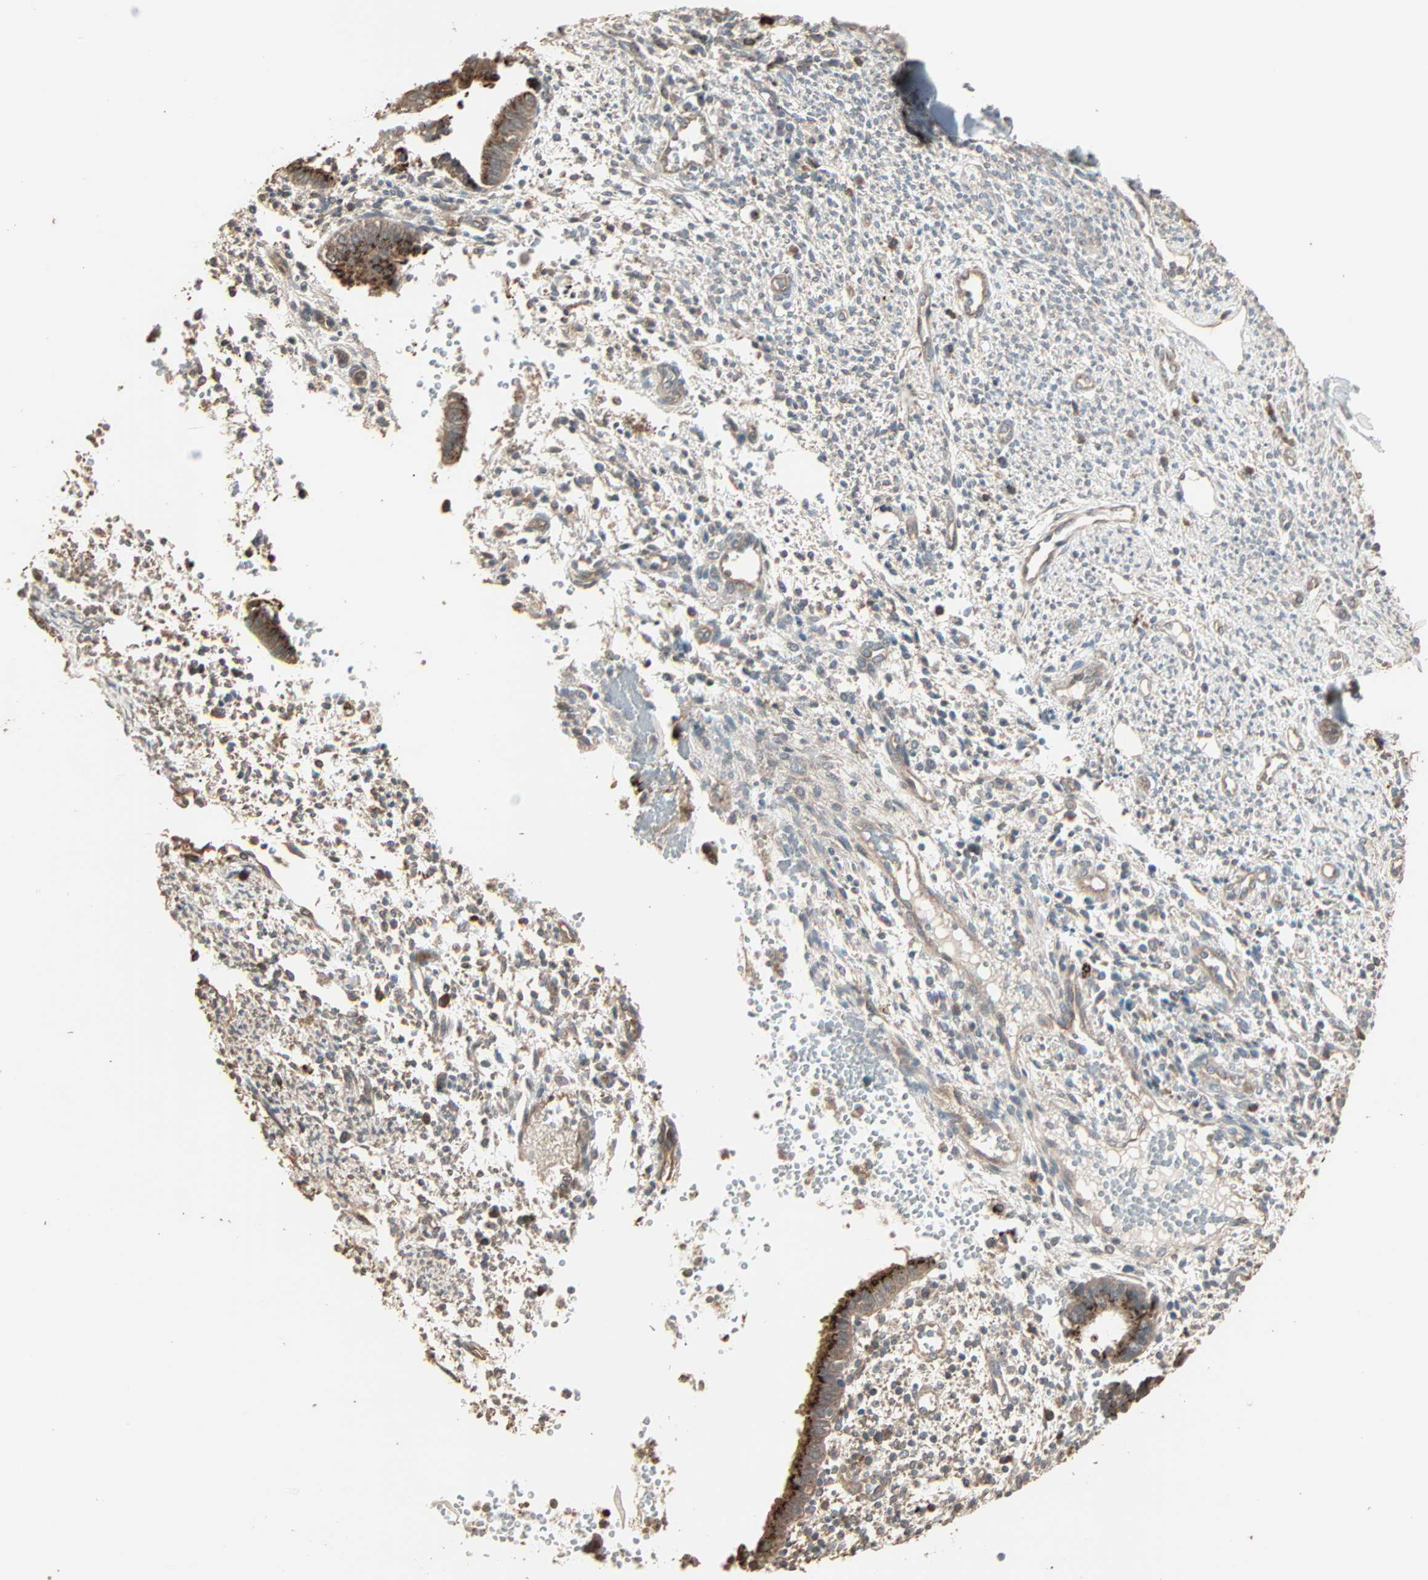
{"staining": {"intensity": "negative", "quantity": "none", "location": "none"}, "tissue": "endometrium", "cell_type": "Cells in endometrial stroma", "image_type": "normal", "snomed": [{"axis": "morphology", "description": "Normal tissue, NOS"}, {"axis": "topography", "description": "Endometrium"}], "caption": "DAB (3,3'-diaminobenzidine) immunohistochemical staining of unremarkable endometrium reveals no significant expression in cells in endometrial stroma.", "gene": "GALNT3", "patient": {"sex": "female", "age": 35}}